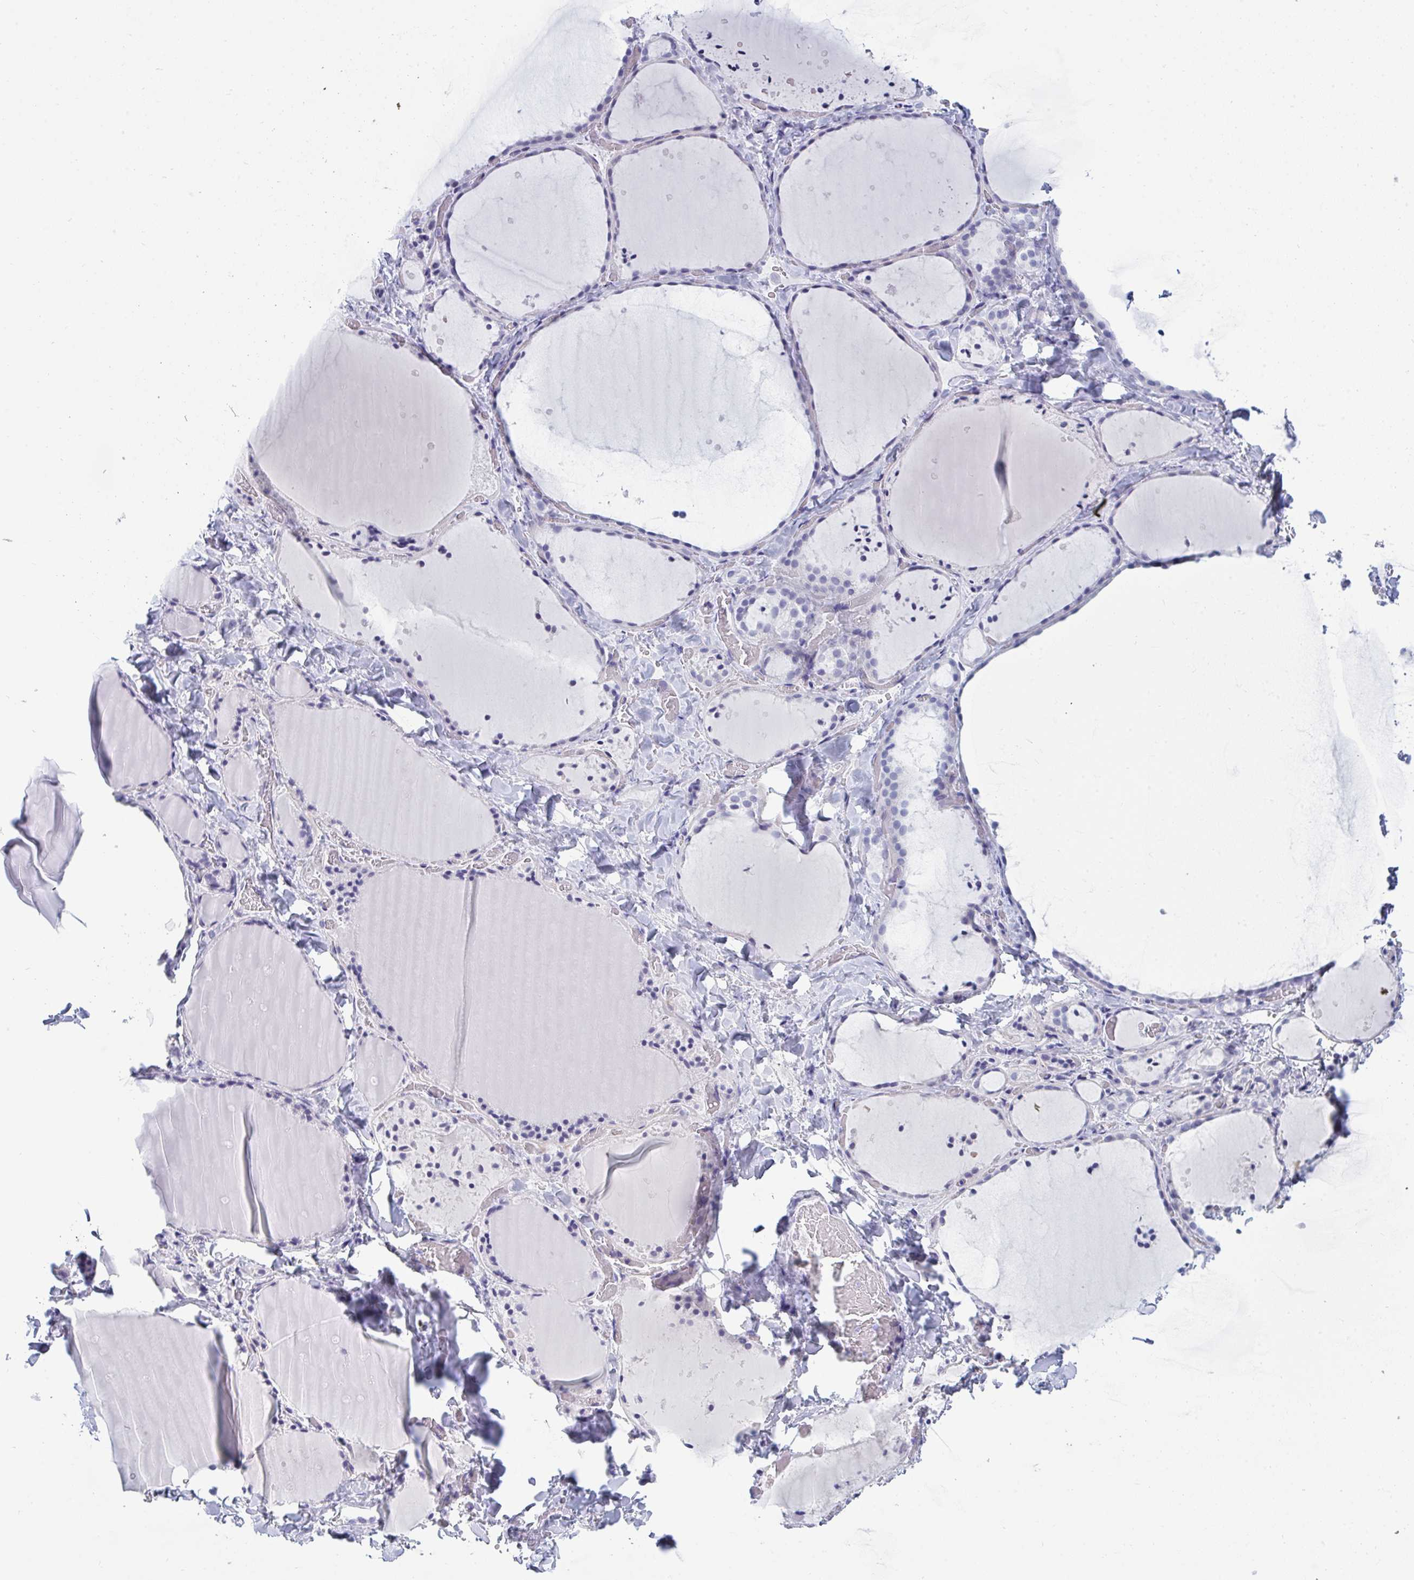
{"staining": {"intensity": "negative", "quantity": "none", "location": "none"}, "tissue": "thyroid gland", "cell_type": "Glandular cells", "image_type": "normal", "snomed": [{"axis": "morphology", "description": "Normal tissue, NOS"}, {"axis": "topography", "description": "Thyroid gland"}], "caption": "The photomicrograph exhibits no staining of glandular cells in unremarkable thyroid gland. The staining was performed using DAB (3,3'-diaminobenzidine) to visualize the protein expression in brown, while the nuclei were stained in blue with hematoxylin (Magnification: 20x).", "gene": "PRDM9", "patient": {"sex": "female", "age": 36}}